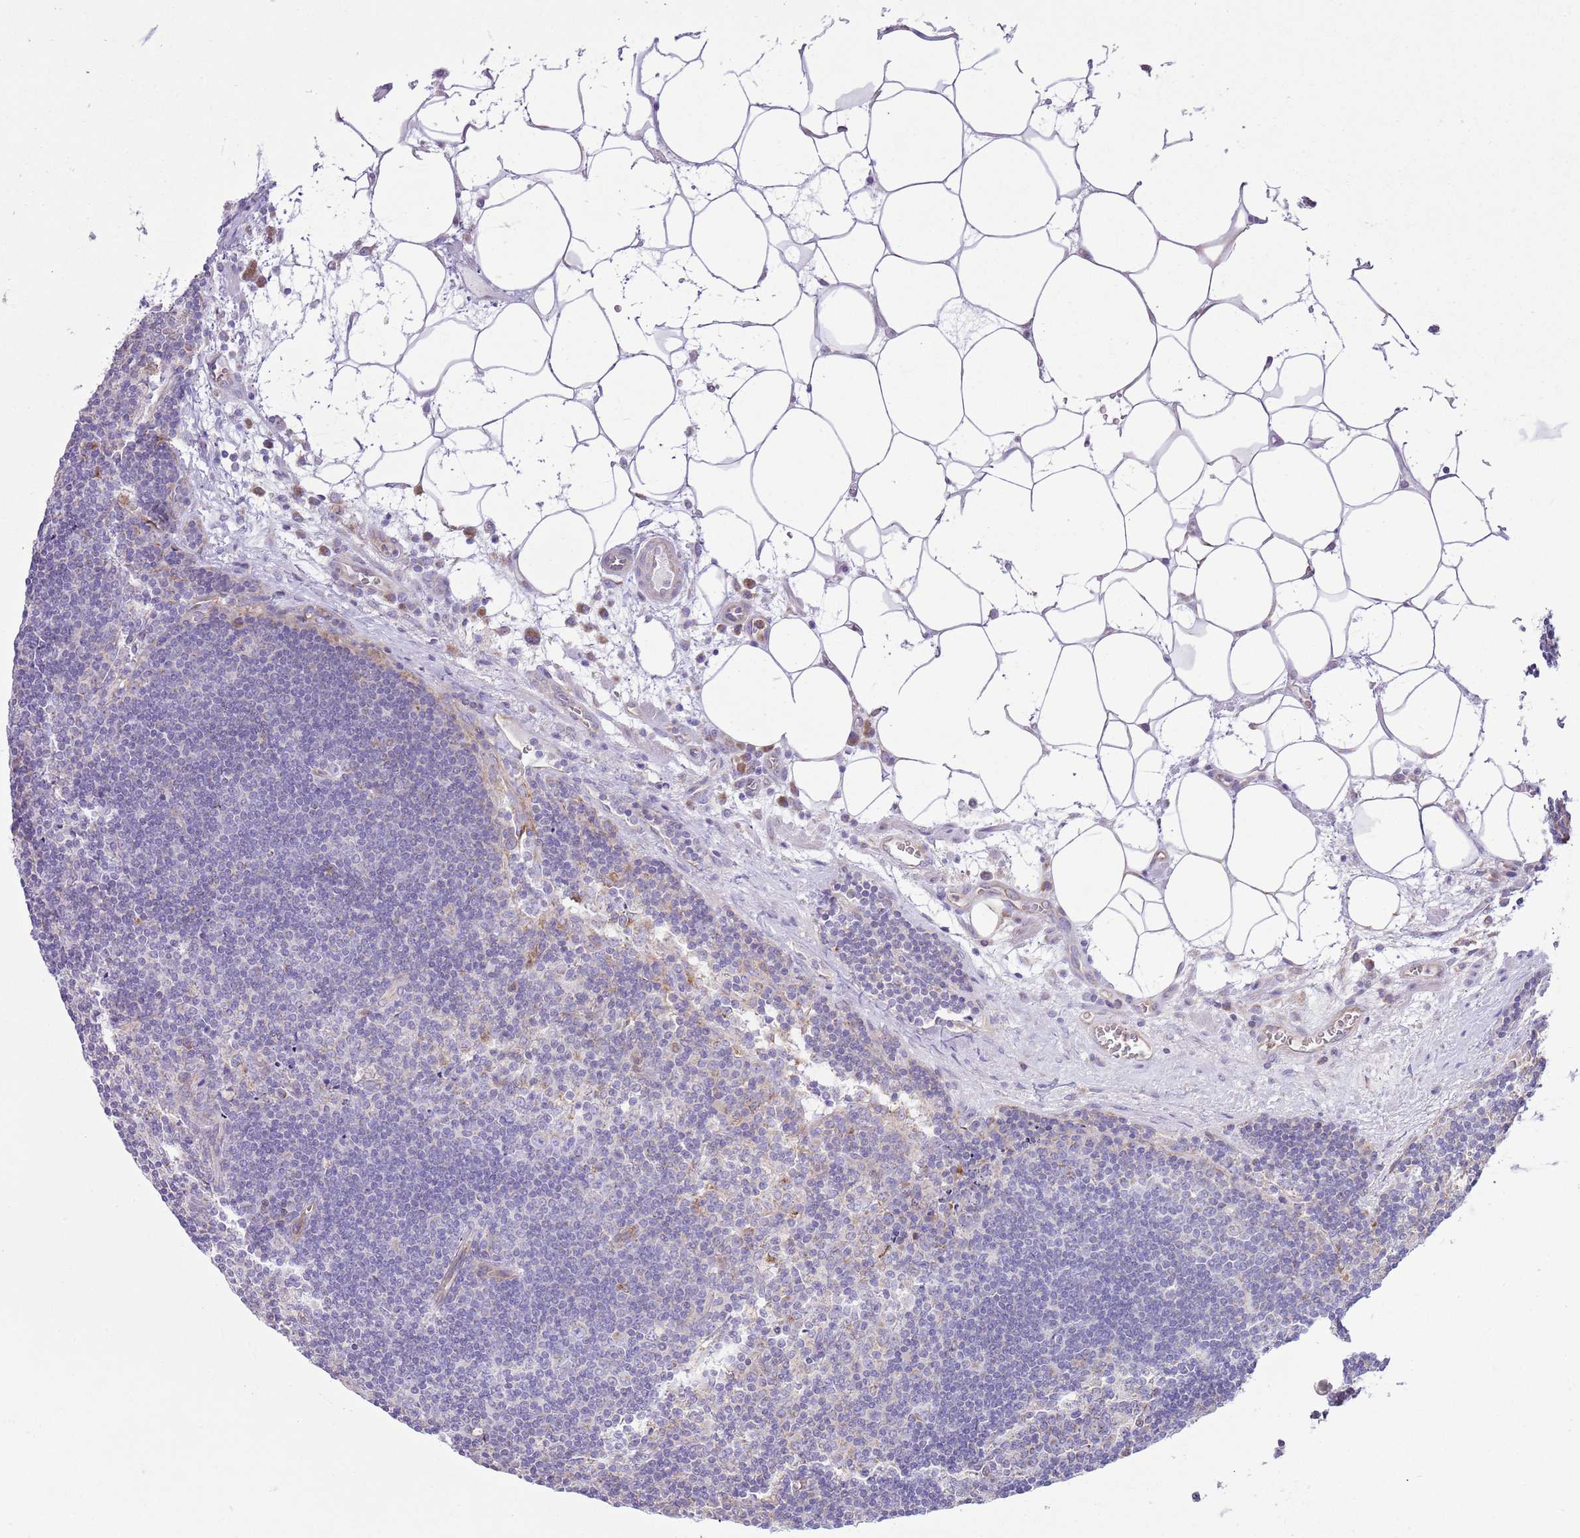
{"staining": {"intensity": "negative", "quantity": "none", "location": "none"}, "tissue": "lymph node", "cell_type": "Non-germinal center cells", "image_type": "normal", "snomed": [{"axis": "morphology", "description": "Normal tissue, NOS"}, {"axis": "topography", "description": "Lymph node"}], "caption": "Micrograph shows no protein expression in non-germinal center cells of benign lymph node. The staining was performed using DAB (3,3'-diaminobenzidine) to visualize the protein expression in brown, while the nuclei were stained in blue with hematoxylin (Magnification: 20x).", "gene": "OAZ2", "patient": {"sex": "male", "age": 58}}